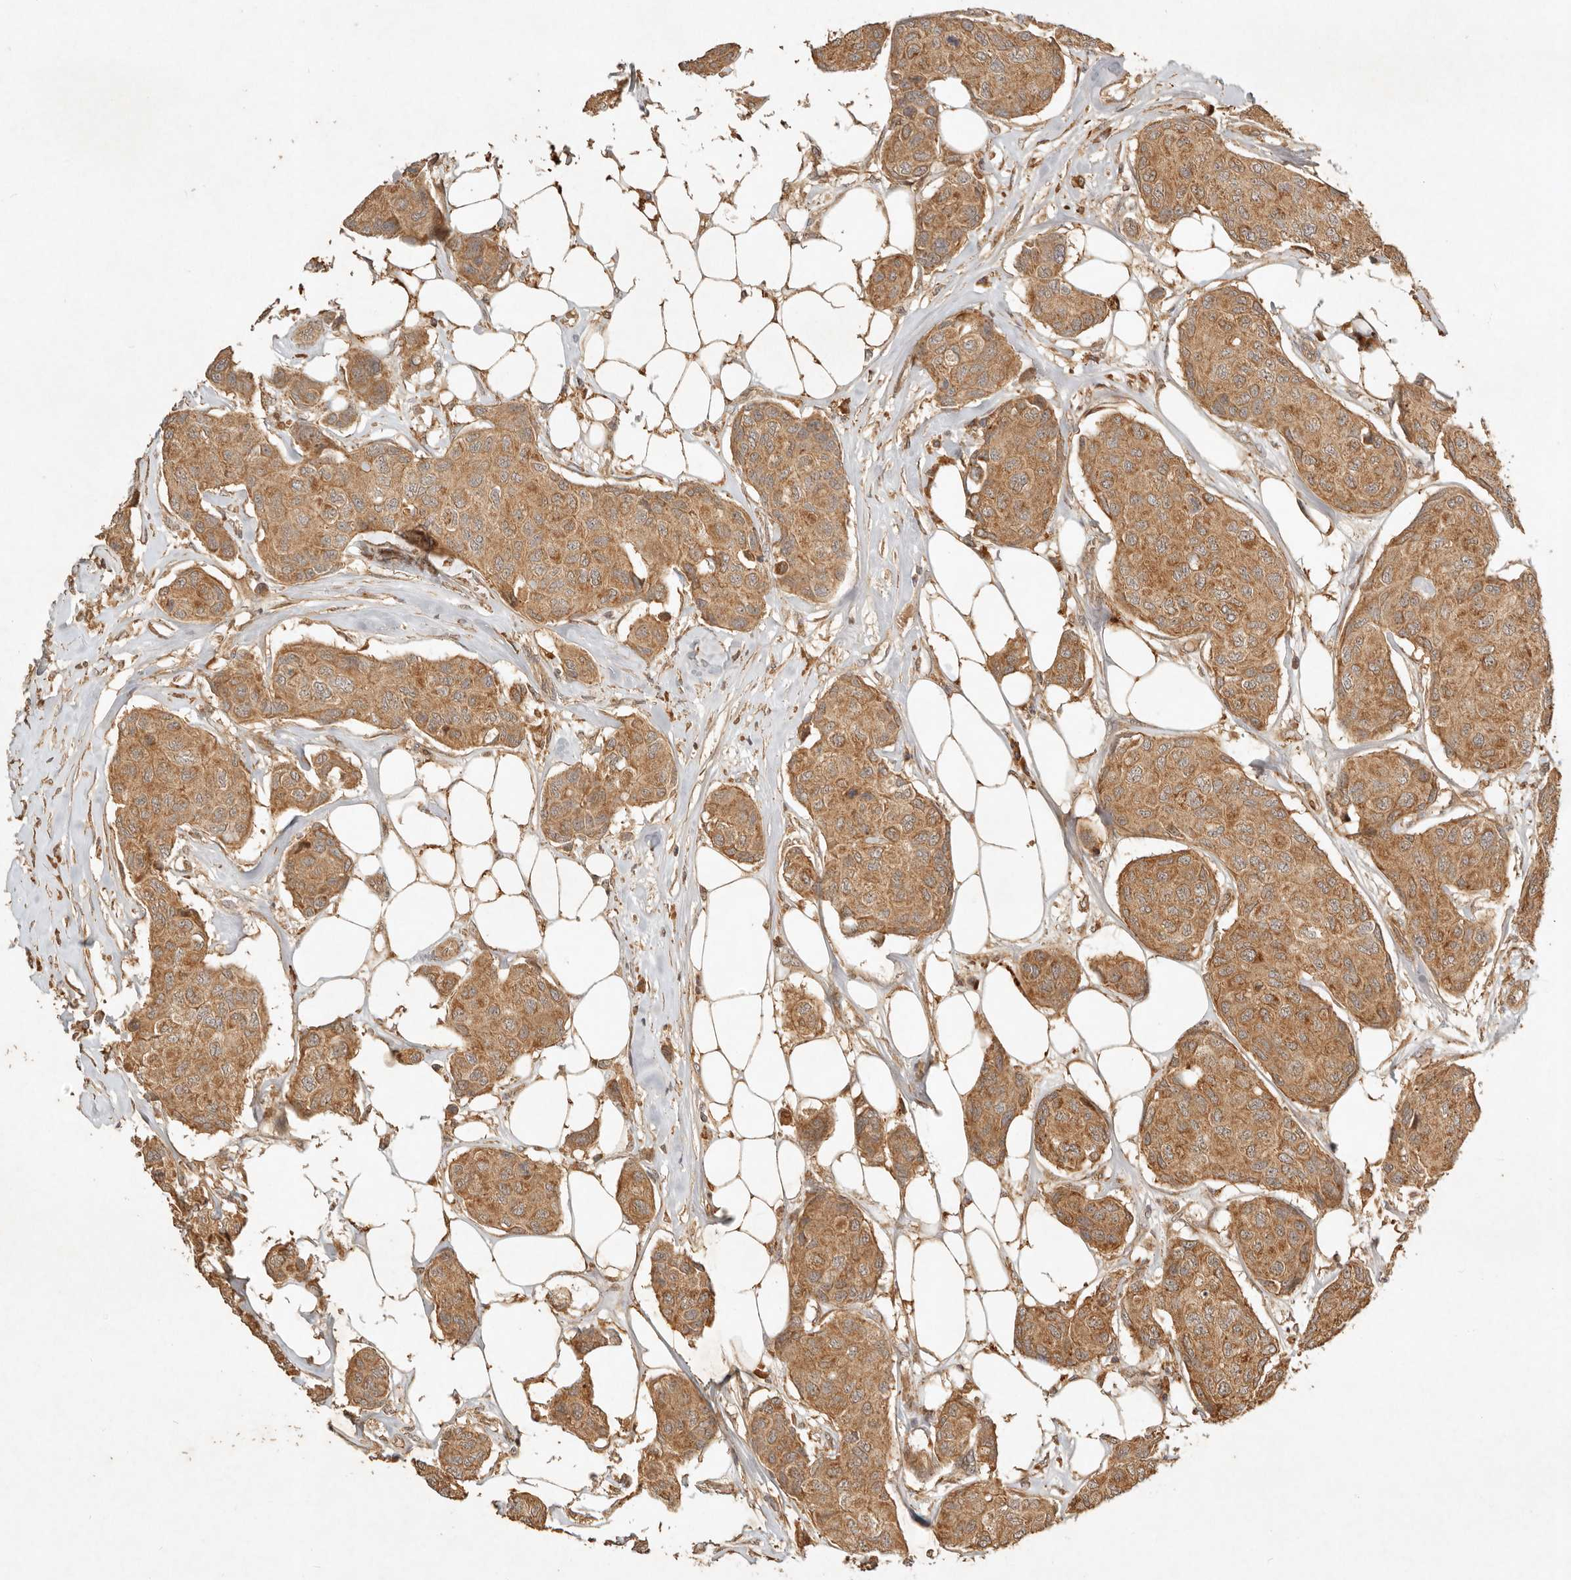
{"staining": {"intensity": "moderate", "quantity": ">75%", "location": "cytoplasmic/membranous"}, "tissue": "breast cancer", "cell_type": "Tumor cells", "image_type": "cancer", "snomed": [{"axis": "morphology", "description": "Duct carcinoma"}, {"axis": "topography", "description": "Breast"}], "caption": "Infiltrating ductal carcinoma (breast) tissue demonstrates moderate cytoplasmic/membranous expression in approximately >75% of tumor cells, visualized by immunohistochemistry.", "gene": "CLEC4C", "patient": {"sex": "female", "age": 80}}